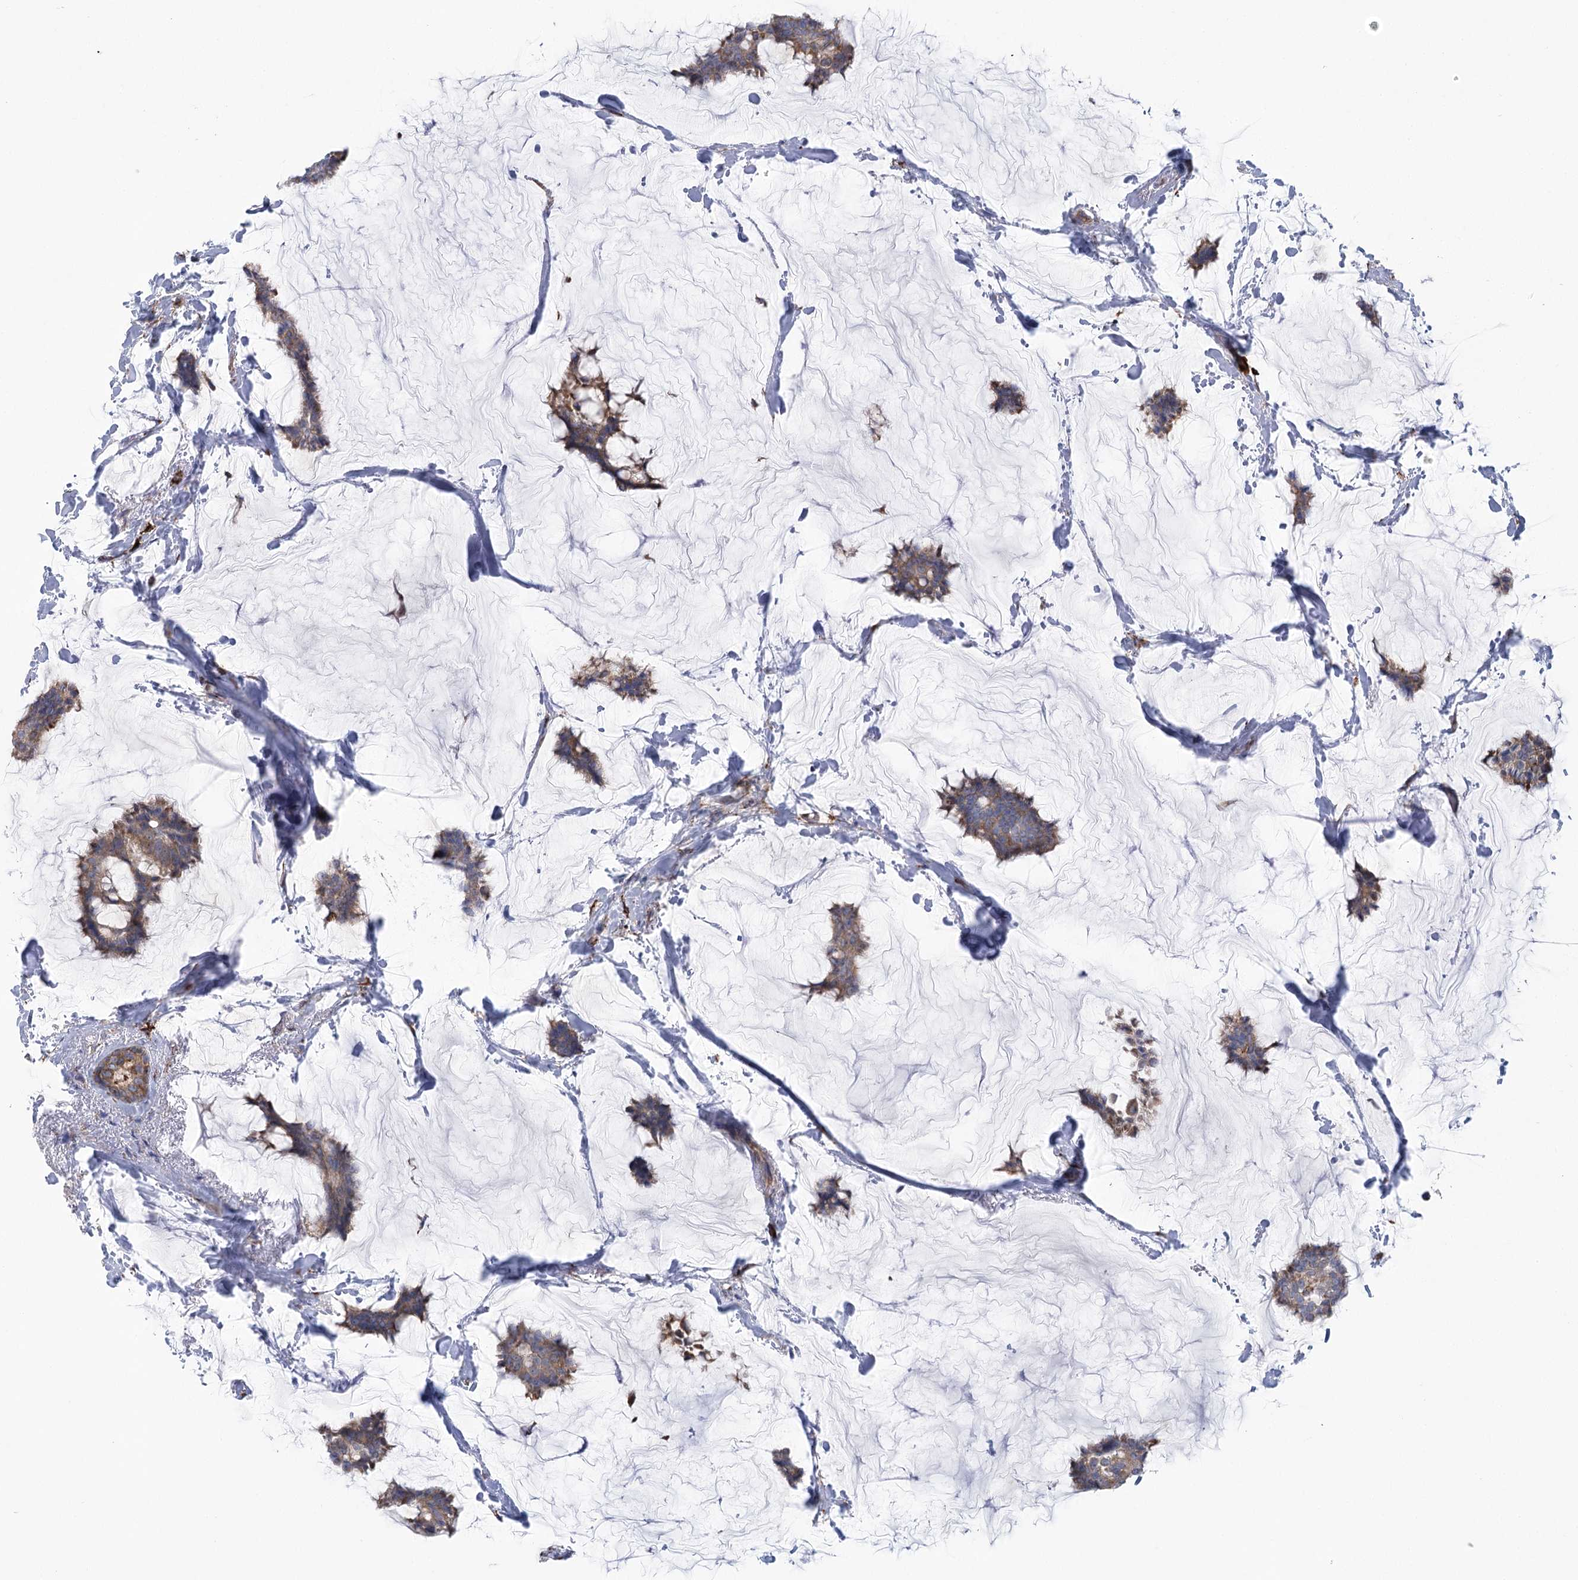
{"staining": {"intensity": "moderate", "quantity": "25%-75%", "location": "cytoplasmic/membranous"}, "tissue": "breast cancer", "cell_type": "Tumor cells", "image_type": "cancer", "snomed": [{"axis": "morphology", "description": "Duct carcinoma"}, {"axis": "topography", "description": "Breast"}], "caption": "This is an image of immunohistochemistry staining of breast cancer, which shows moderate positivity in the cytoplasmic/membranous of tumor cells.", "gene": "METTL24", "patient": {"sex": "female", "age": 93}}